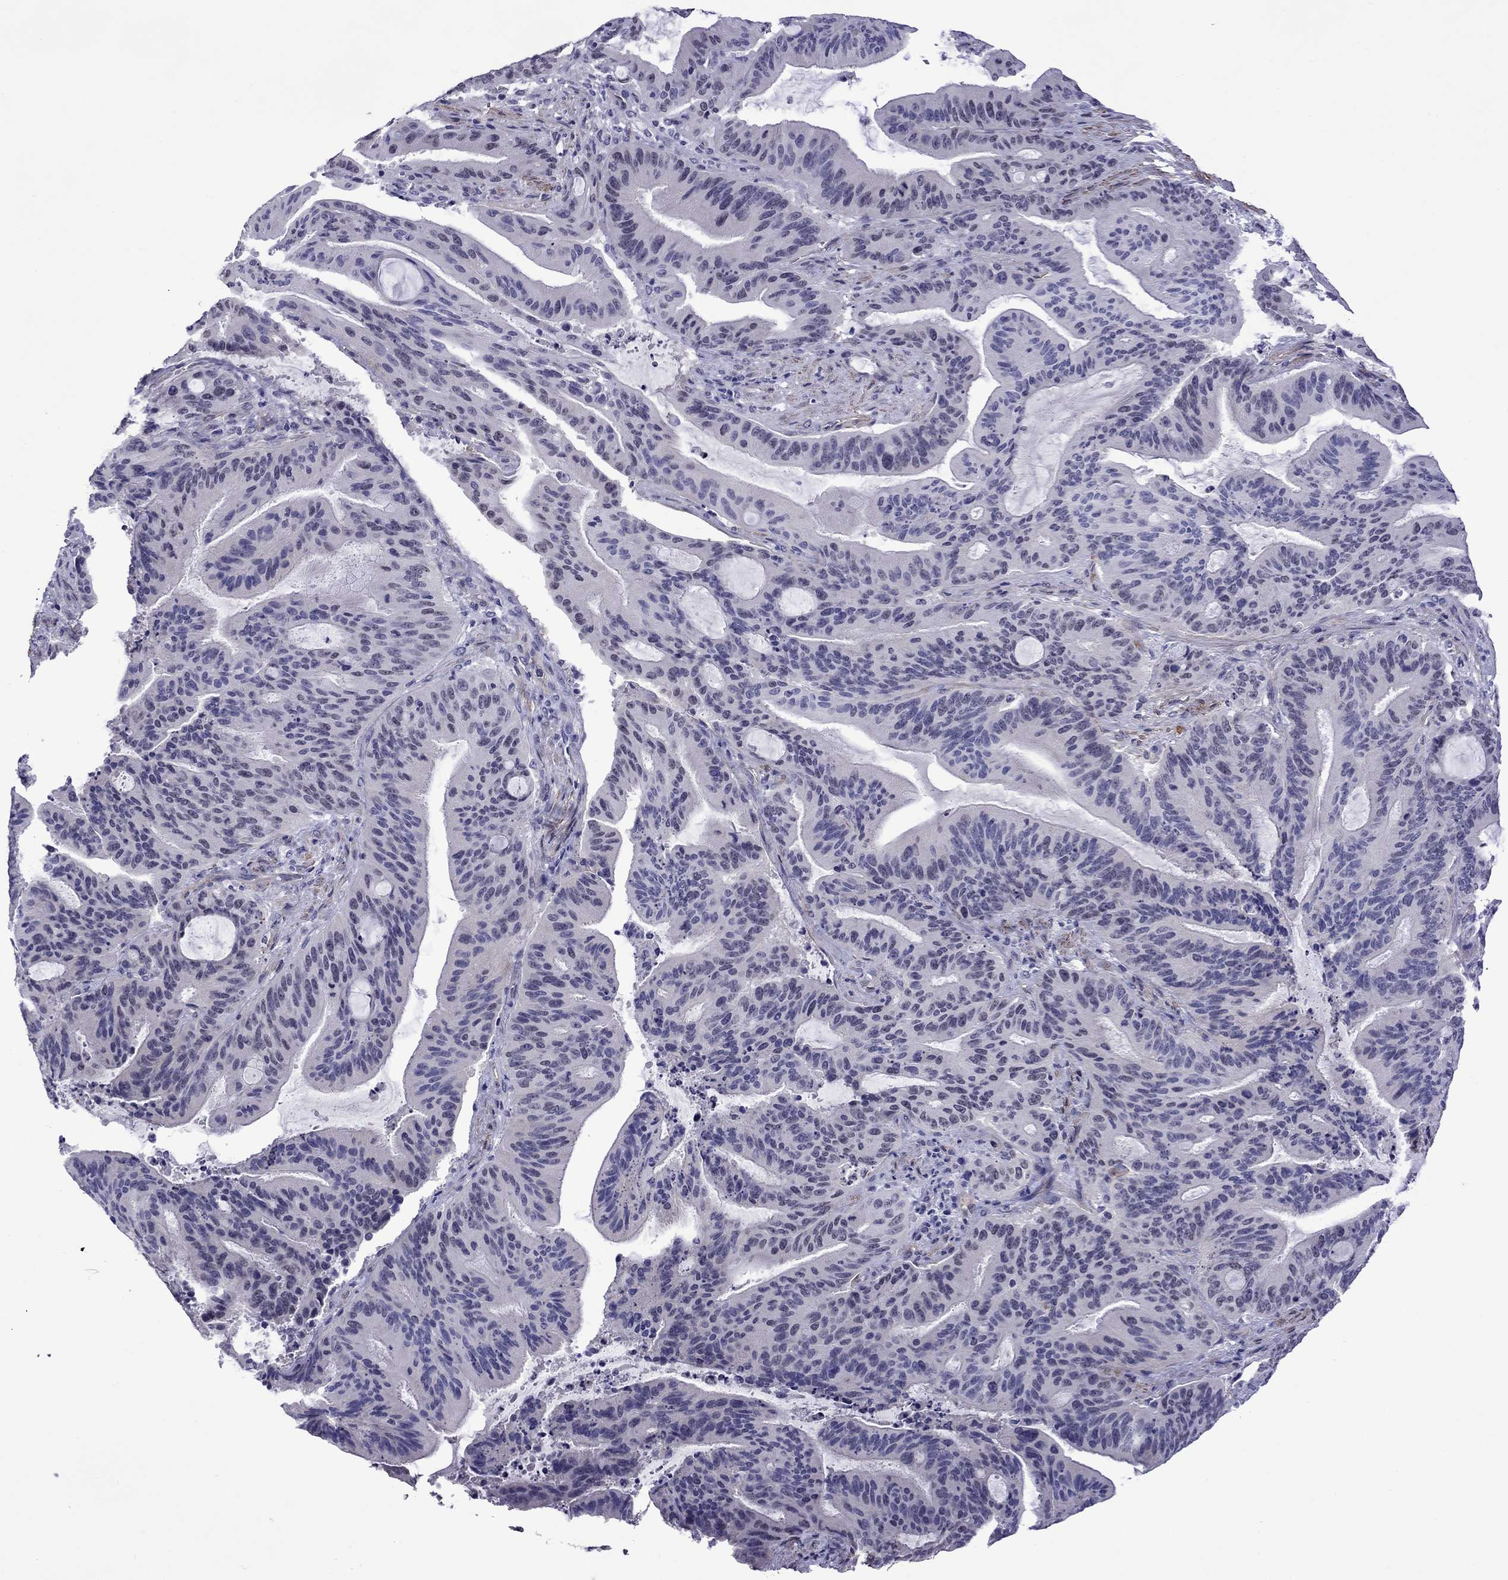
{"staining": {"intensity": "negative", "quantity": "none", "location": "none"}, "tissue": "liver cancer", "cell_type": "Tumor cells", "image_type": "cancer", "snomed": [{"axis": "morphology", "description": "Cholangiocarcinoma"}, {"axis": "topography", "description": "Liver"}], "caption": "Cholangiocarcinoma (liver) was stained to show a protein in brown. There is no significant positivity in tumor cells.", "gene": "CHRNA5", "patient": {"sex": "female", "age": 73}}